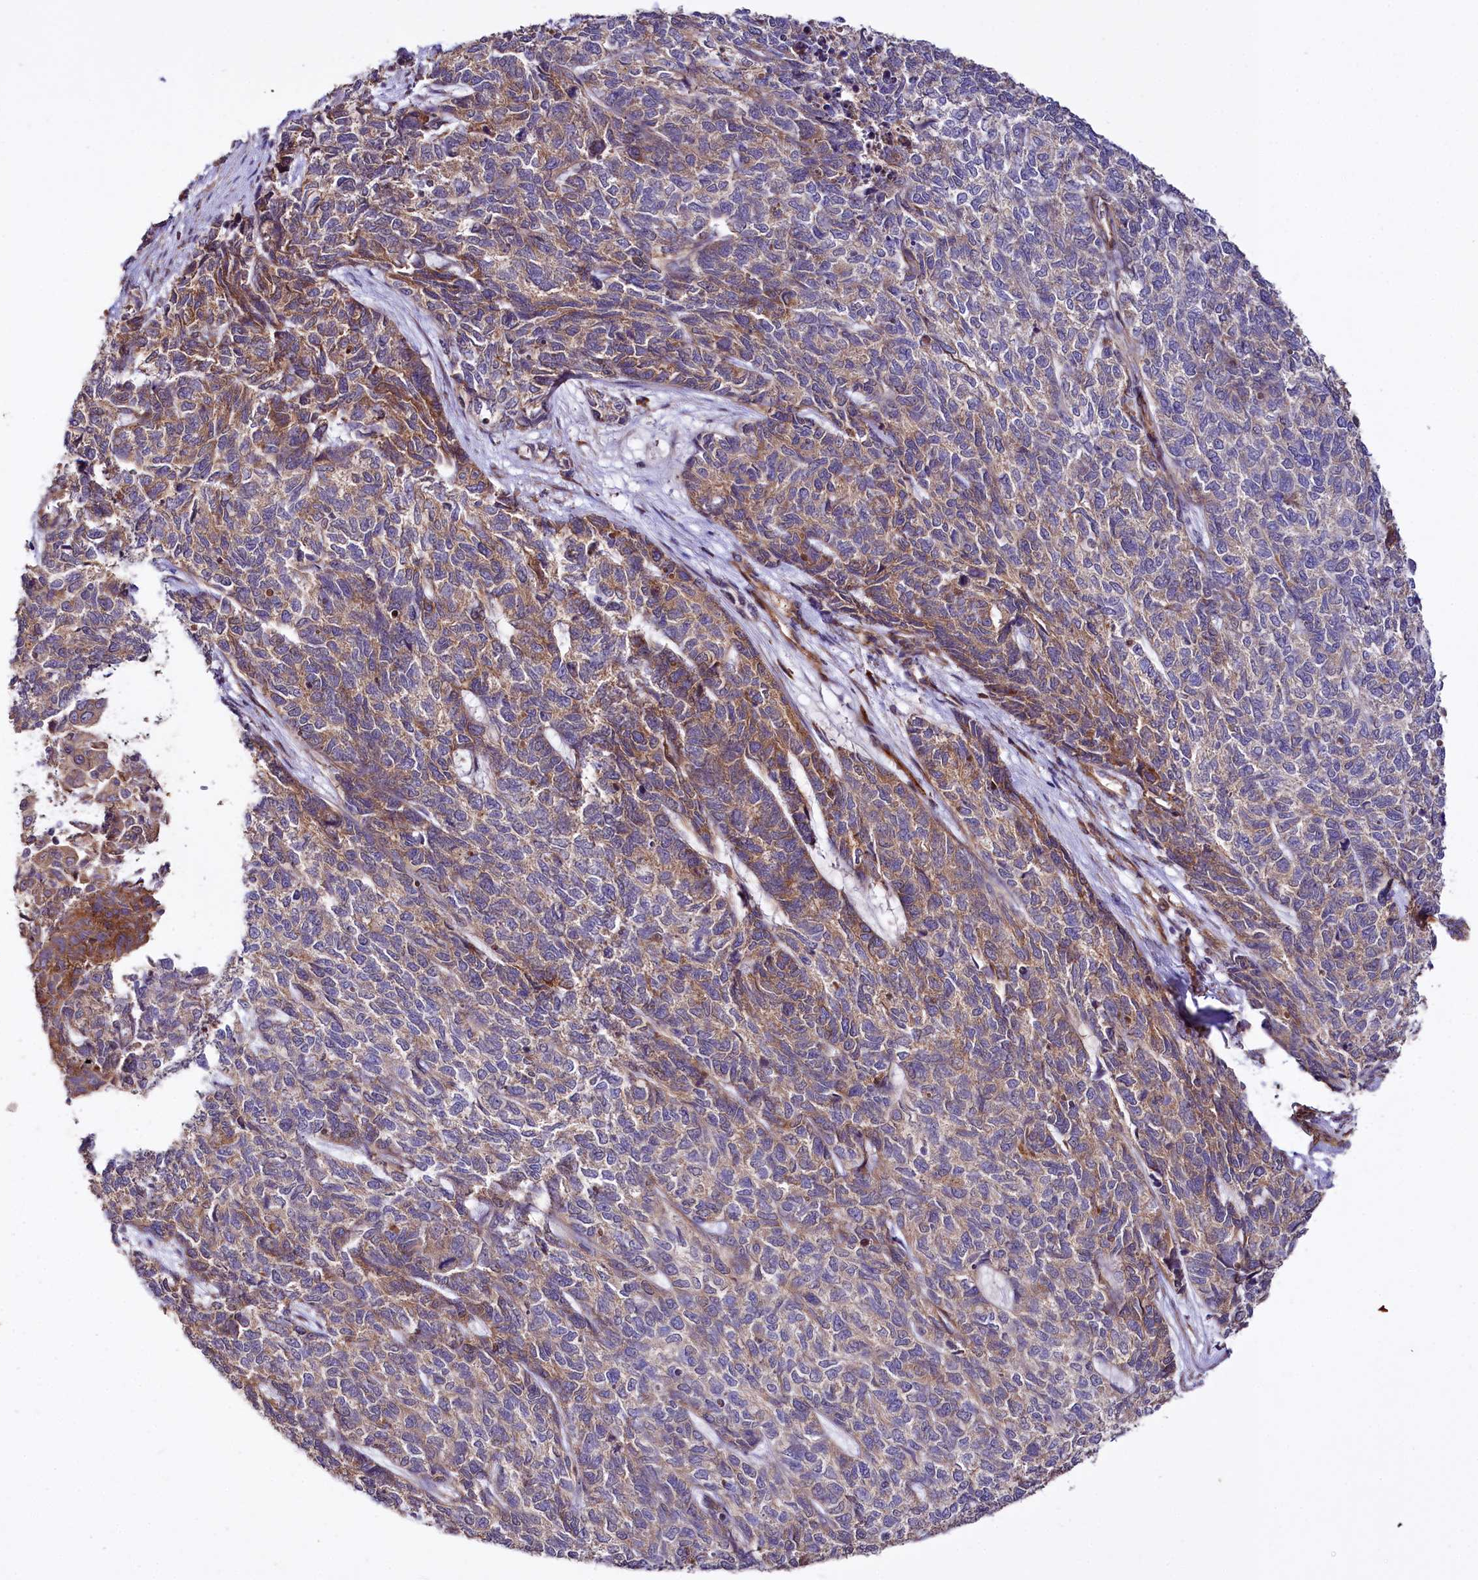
{"staining": {"intensity": "moderate", "quantity": ">75%", "location": "cytoplasmic/membranous"}, "tissue": "cervical cancer", "cell_type": "Tumor cells", "image_type": "cancer", "snomed": [{"axis": "morphology", "description": "Squamous cell carcinoma, NOS"}, {"axis": "topography", "description": "Cervix"}], "caption": "Cervical cancer (squamous cell carcinoma) tissue exhibits moderate cytoplasmic/membranous expression in about >75% of tumor cells, visualized by immunohistochemistry. The staining was performed using DAB (3,3'-diaminobenzidine) to visualize the protein expression in brown, while the nuclei were stained in blue with hematoxylin (Magnification: 20x).", "gene": "SPATS2", "patient": {"sex": "female", "age": 63}}